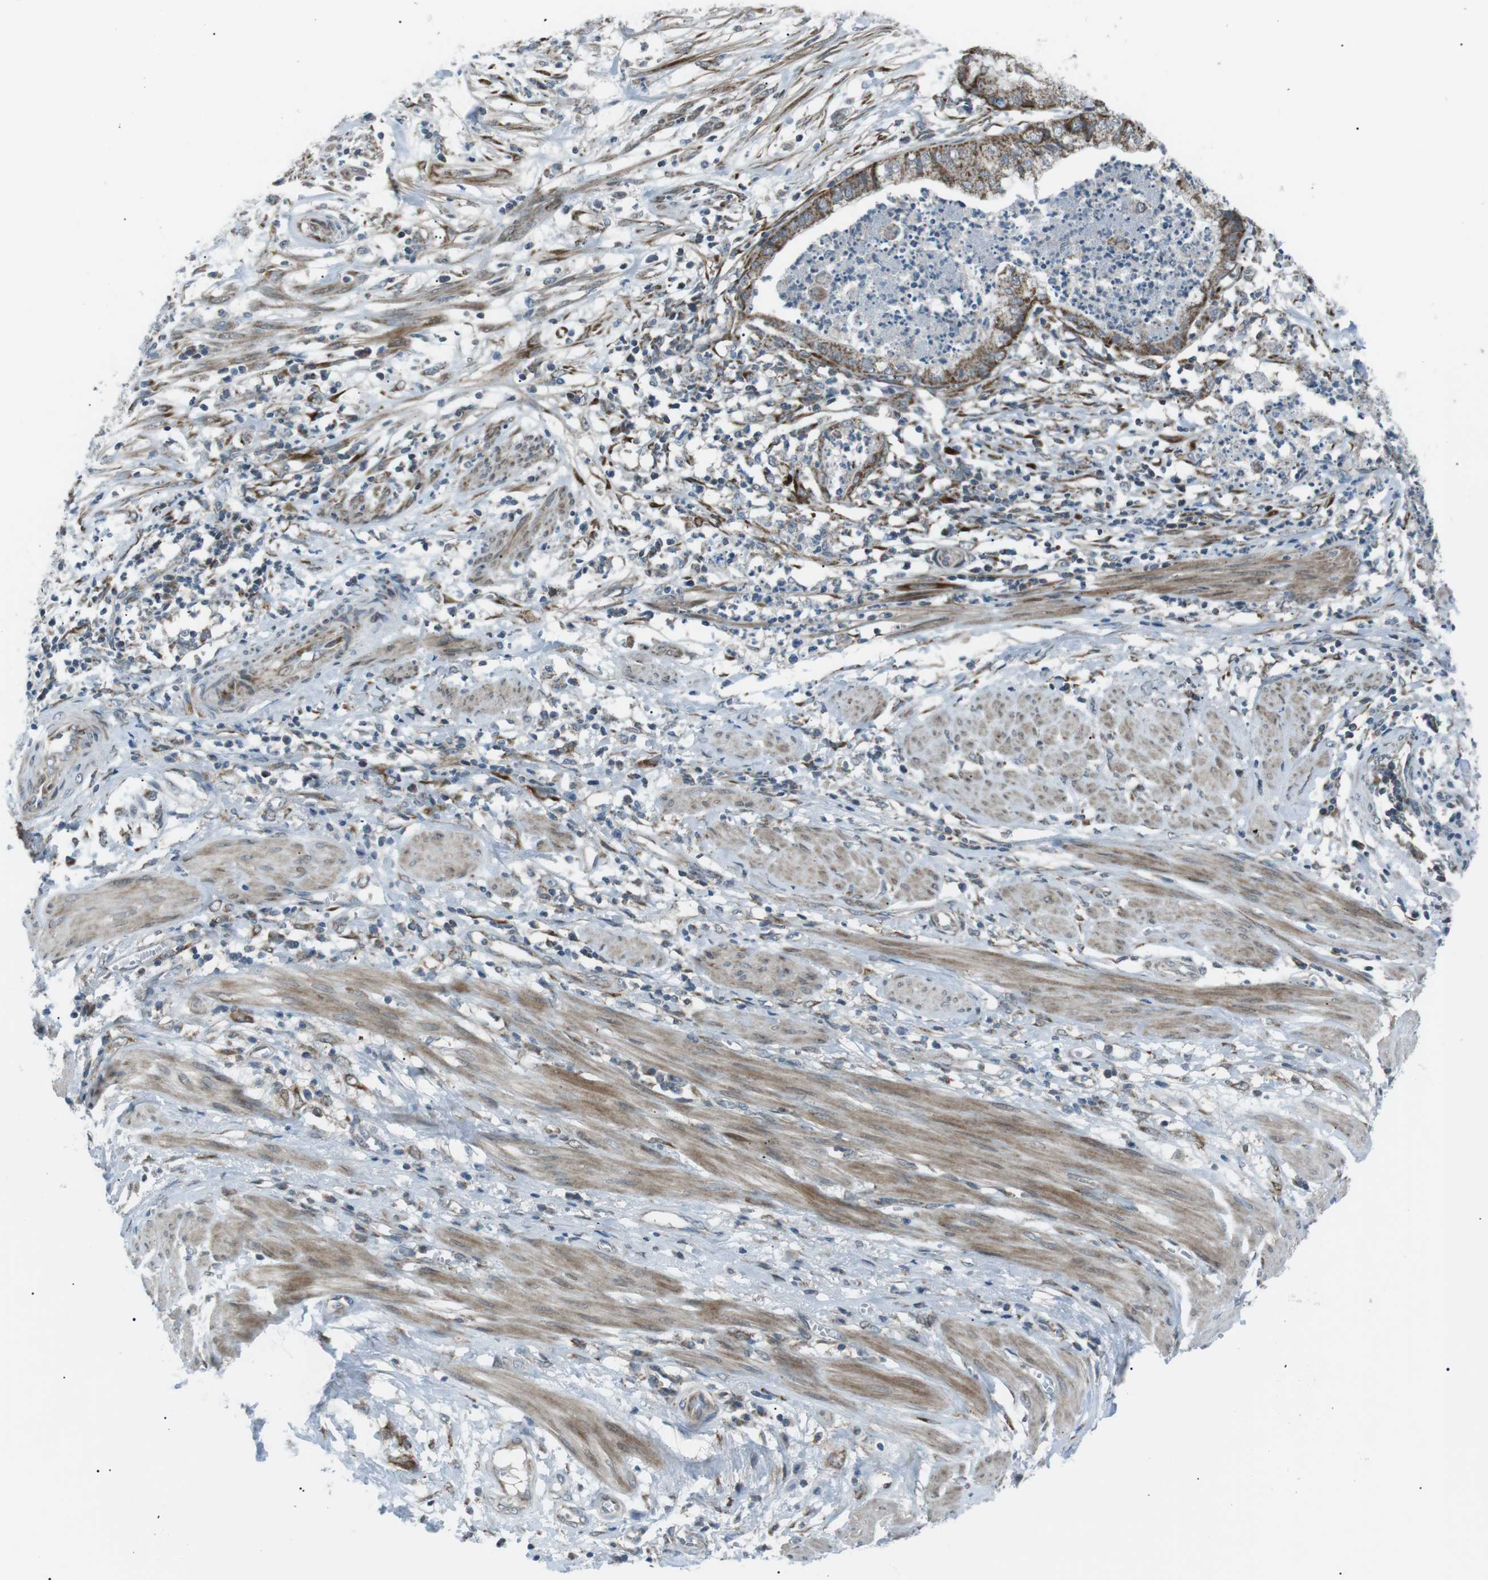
{"staining": {"intensity": "moderate", "quantity": ">75%", "location": "cytoplasmic/membranous"}, "tissue": "endometrial cancer", "cell_type": "Tumor cells", "image_type": "cancer", "snomed": [{"axis": "morphology", "description": "Necrosis, NOS"}, {"axis": "morphology", "description": "Adenocarcinoma, NOS"}, {"axis": "topography", "description": "Endometrium"}], "caption": "This is a histology image of IHC staining of adenocarcinoma (endometrial), which shows moderate positivity in the cytoplasmic/membranous of tumor cells.", "gene": "ARID5B", "patient": {"sex": "female", "age": 79}}